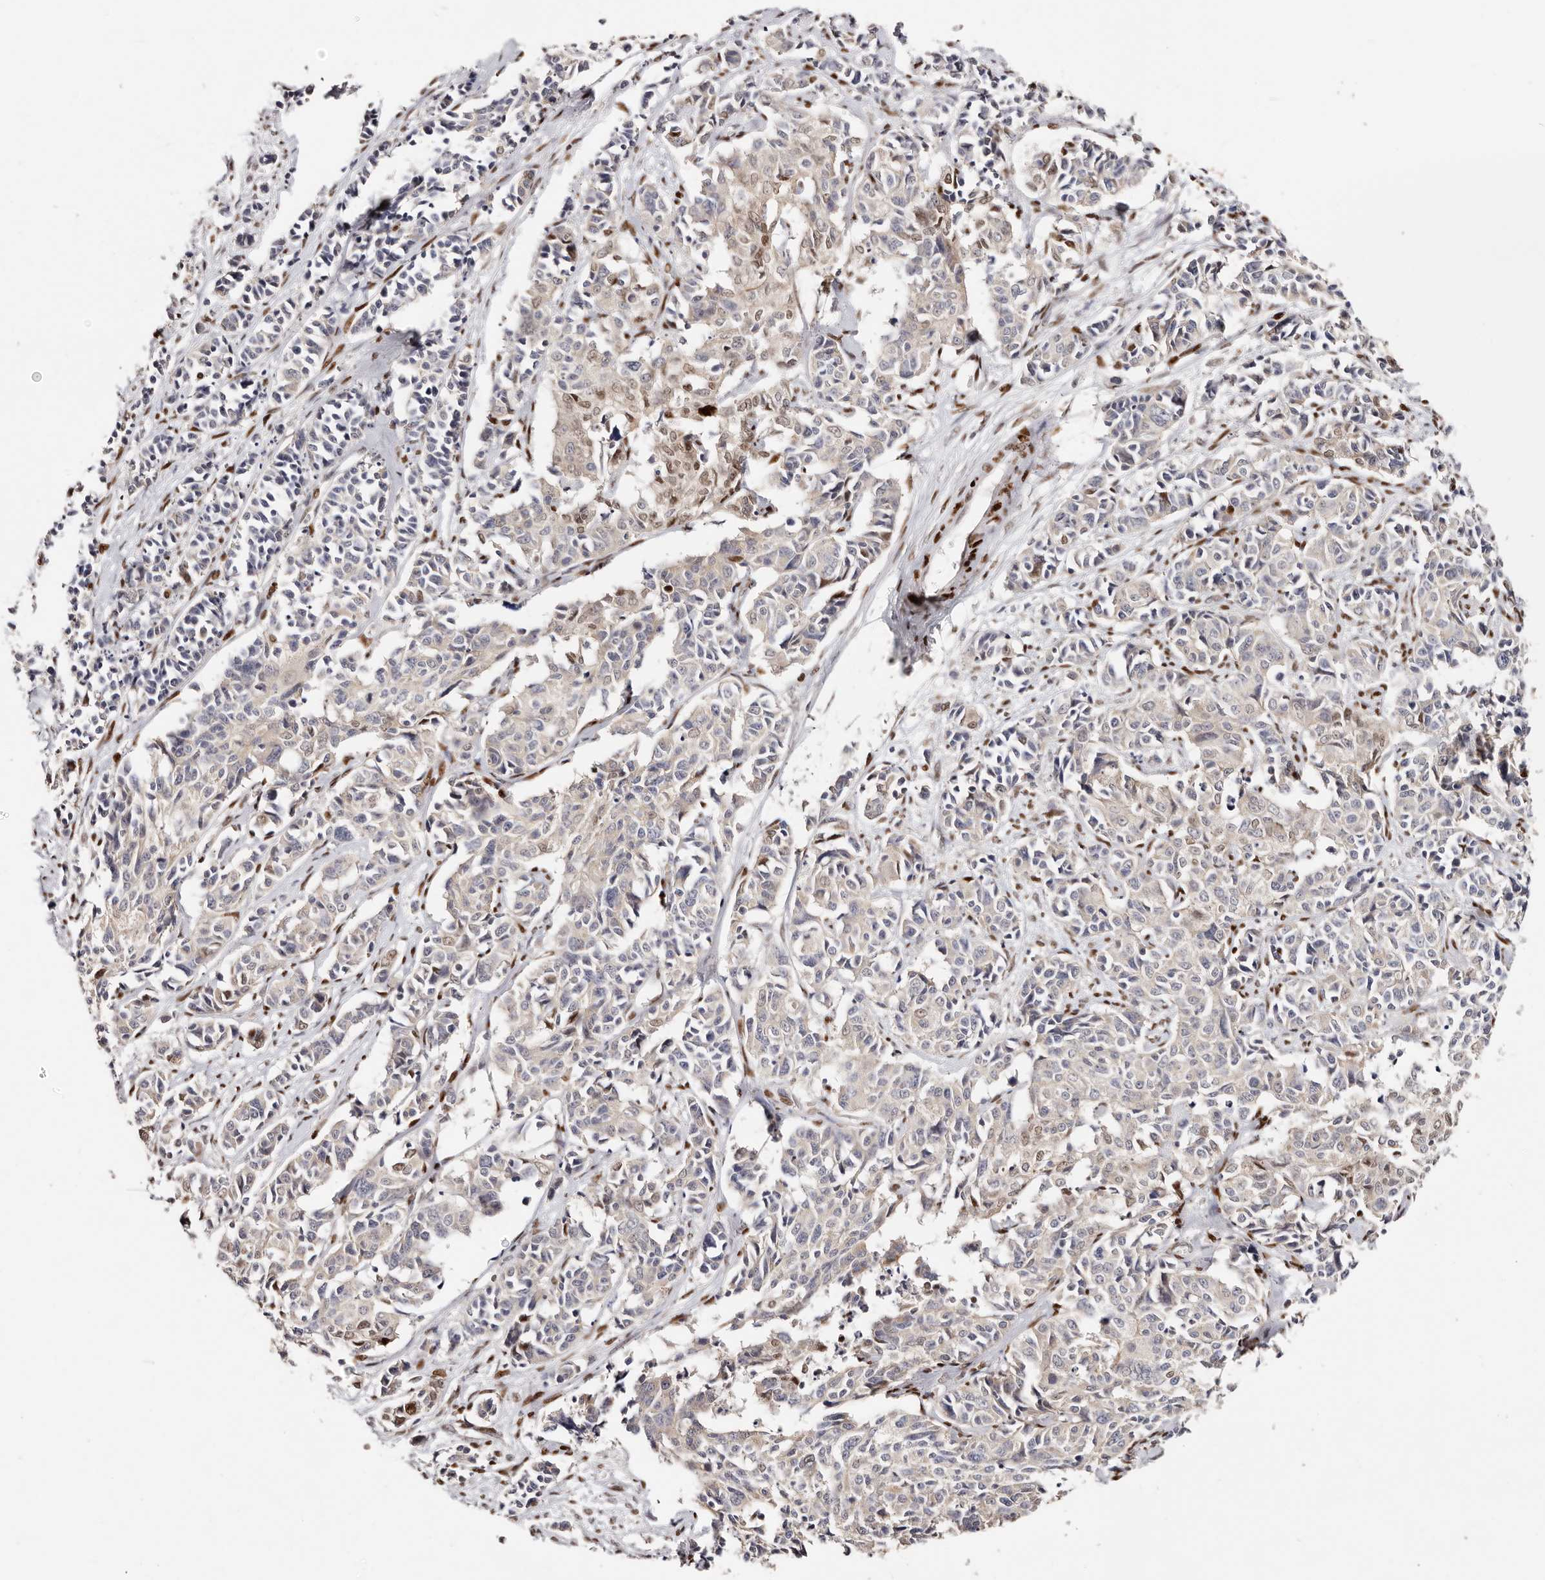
{"staining": {"intensity": "weak", "quantity": "<25%", "location": "nuclear"}, "tissue": "cervical cancer", "cell_type": "Tumor cells", "image_type": "cancer", "snomed": [{"axis": "morphology", "description": "Normal tissue, NOS"}, {"axis": "morphology", "description": "Squamous cell carcinoma, NOS"}, {"axis": "topography", "description": "Cervix"}], "caption": "Immunohistochemical staining of cervical cancer demonstrates no significant positivity in tumor cells.", "gene": "IQGAP3", "patient": {"sex": "female", "age": 35}}